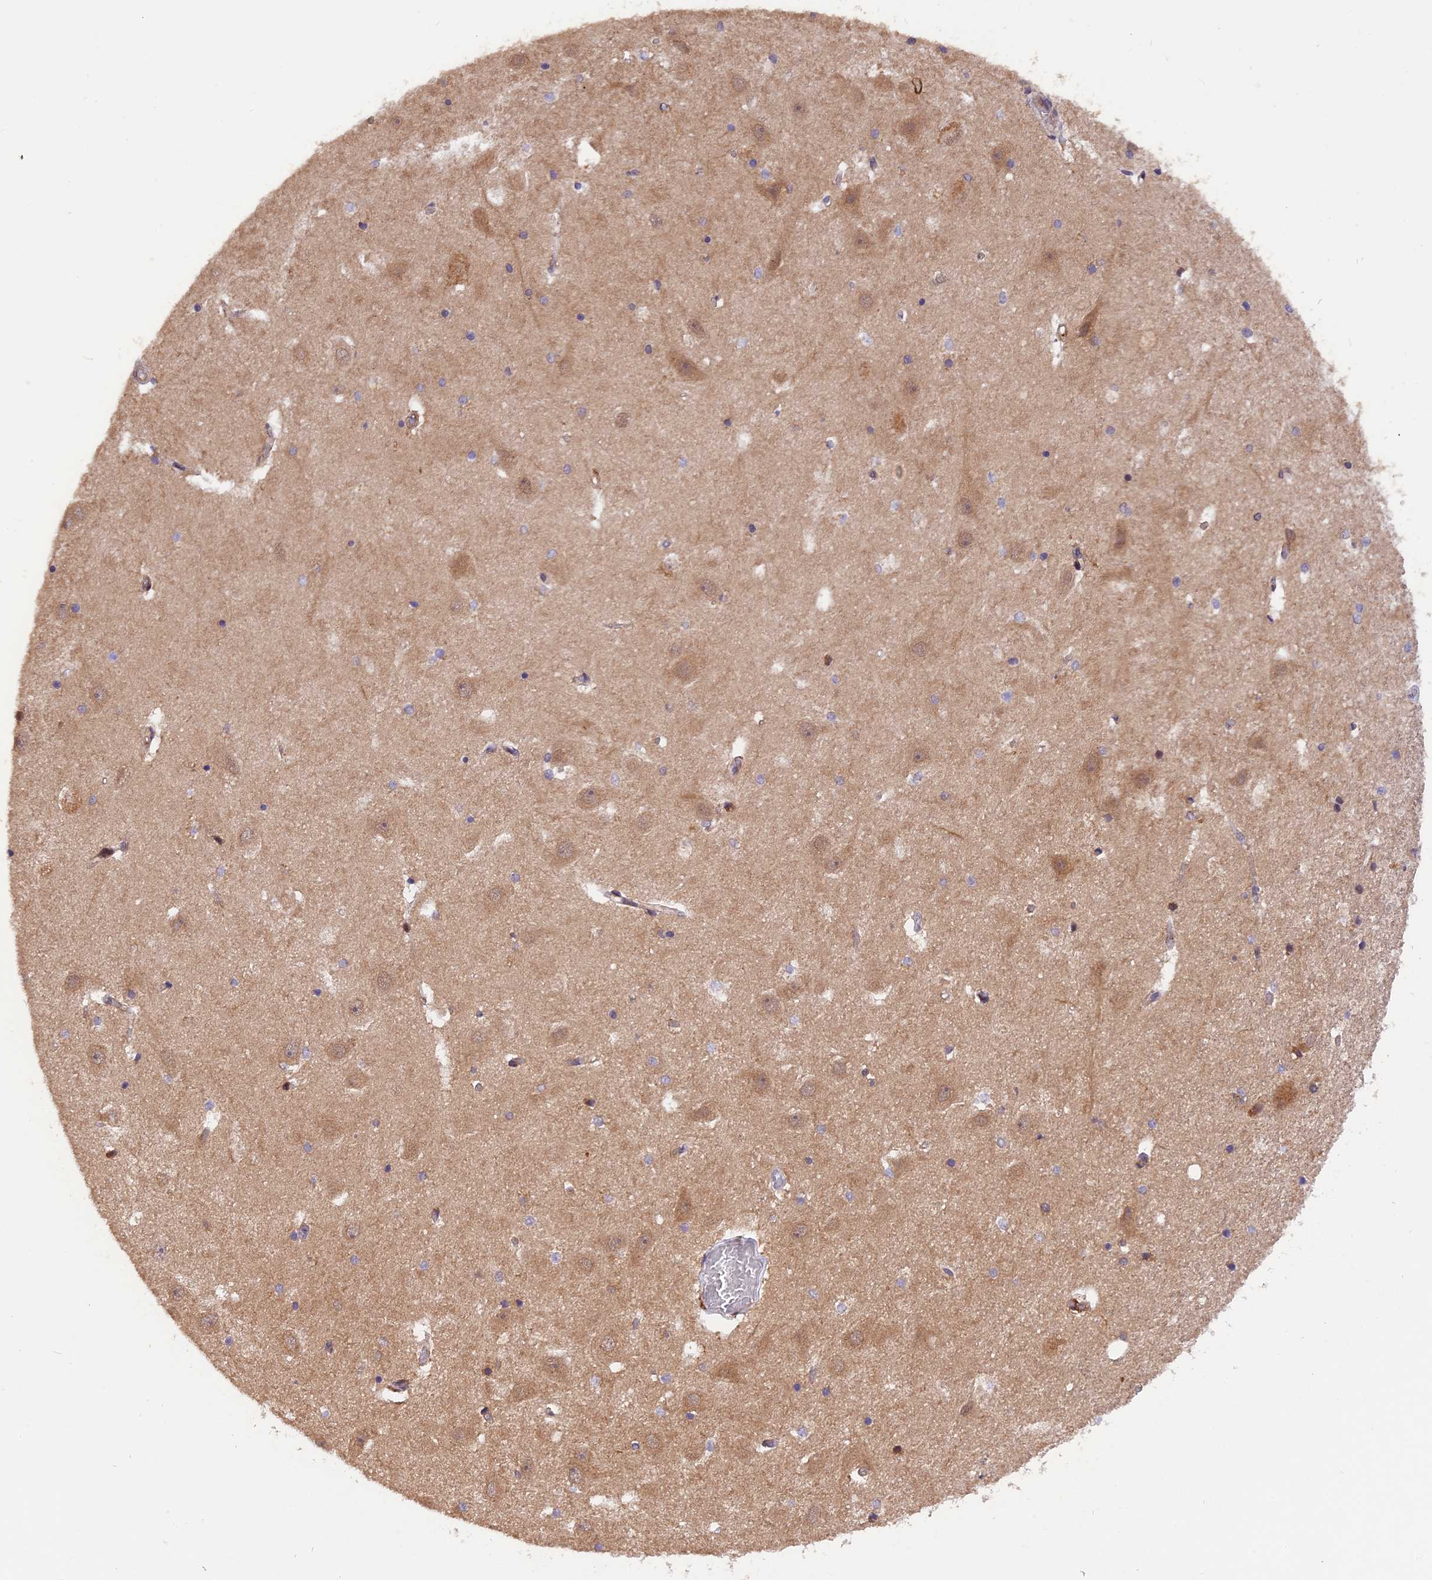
{"staining": {"intensity": "weak", "quantity": "<25%", "location": "cytoplasmic/membranous"}, "tissue": "hippocampus", "cell_type": "Glial cells", "image_type": "normal", "snomed": [{"axis": "morphology", "description": "Normal tissue, NOS"}, {"axis": "topography", "description": "Hippocampus"}], "caption": "Glial cells are negative for protein expression in normal human hippocampus. (DAB (3,3'-diaminobenzidine) IHC with hematoxylin counter stain).", "gene": "SAMD4A", "patient": {"sex": "female", "age": 52}}